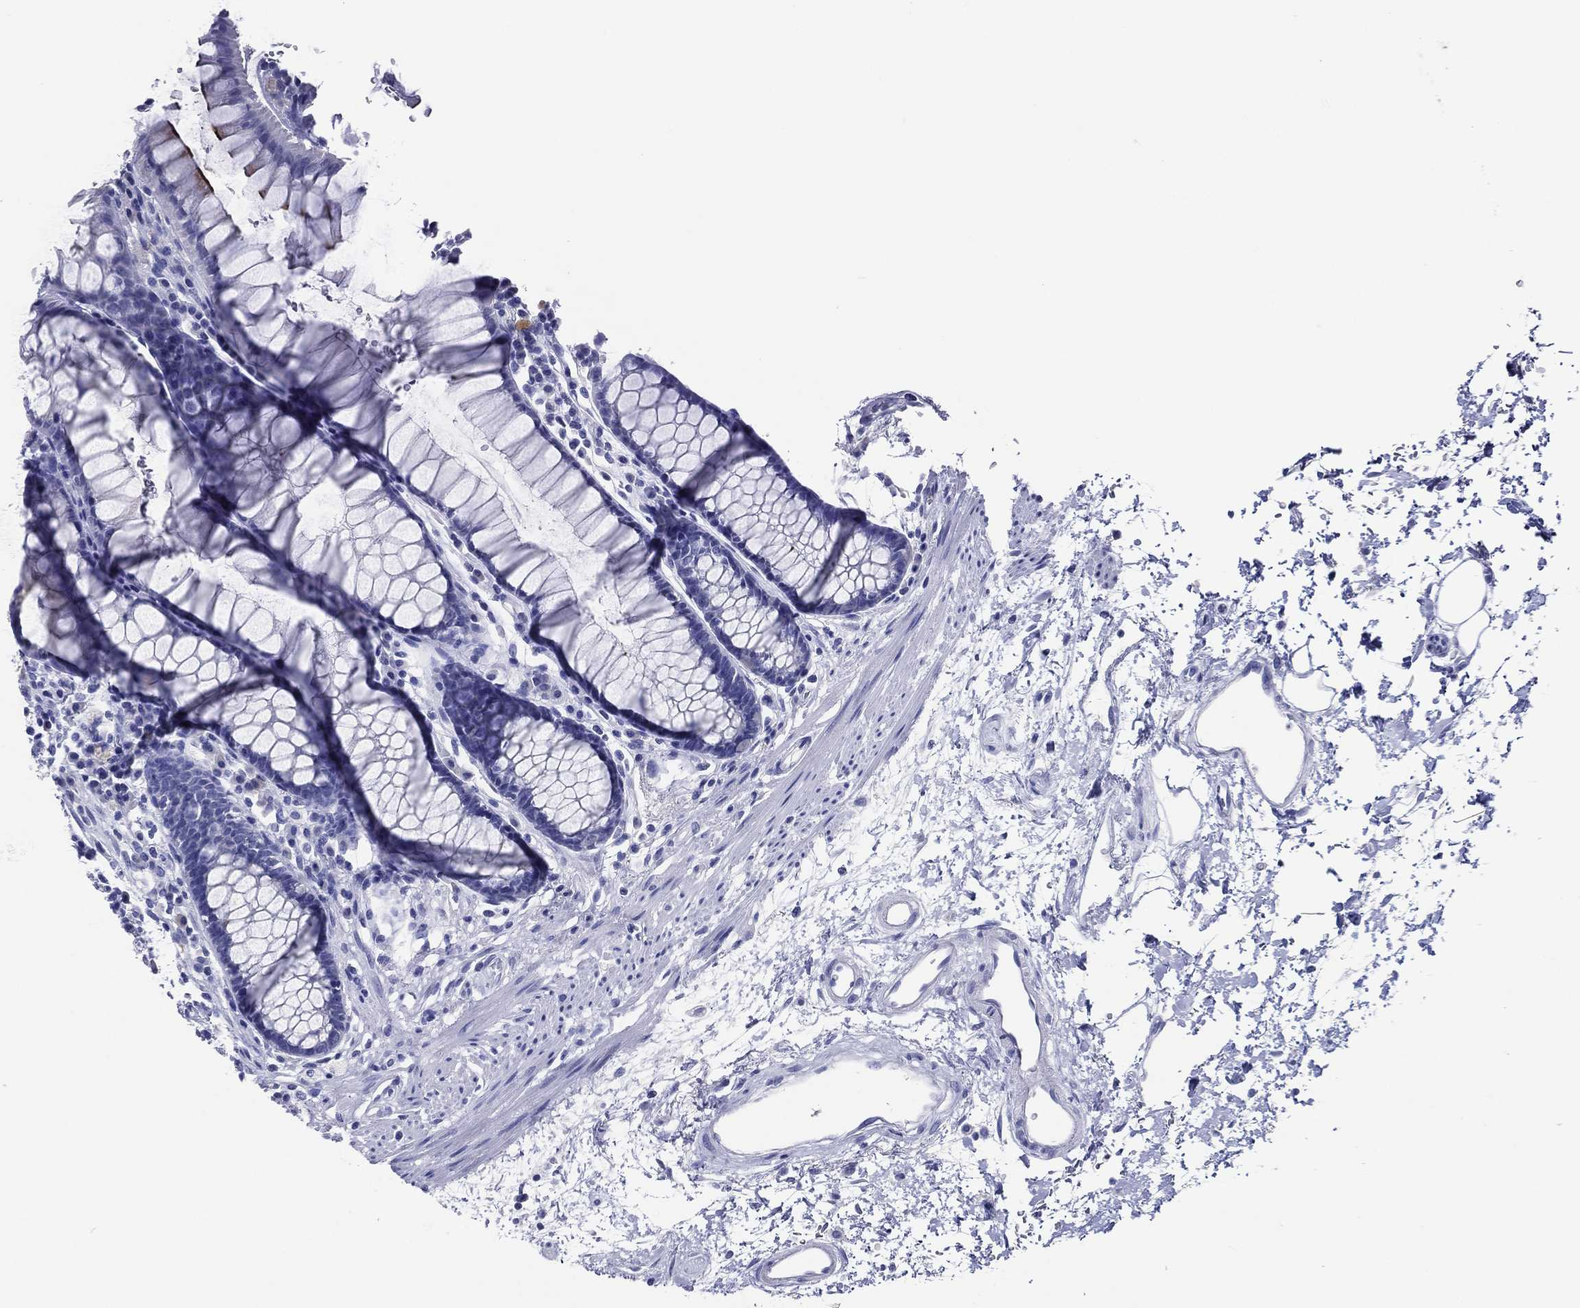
{"staining": {"intensity": "strong", "quantity": "<25%", "location": "cytoplasmic/membranous"}, "tissue": "rectum", "cell_type": "Glandular cells", "image_type": "normal", "snomed": [{"axis": "morphology", "description": "Normal tissue, NOS"}, {"axis": "topography", "description": "Rectum"}], "caption": "Protein staining of unremarkable rectum displays strong cytoplasmic/membranous staining in approximately <25% of glandular cells.", "gene": "ACE2", "patient": {"sex": "female", "age": 68}}